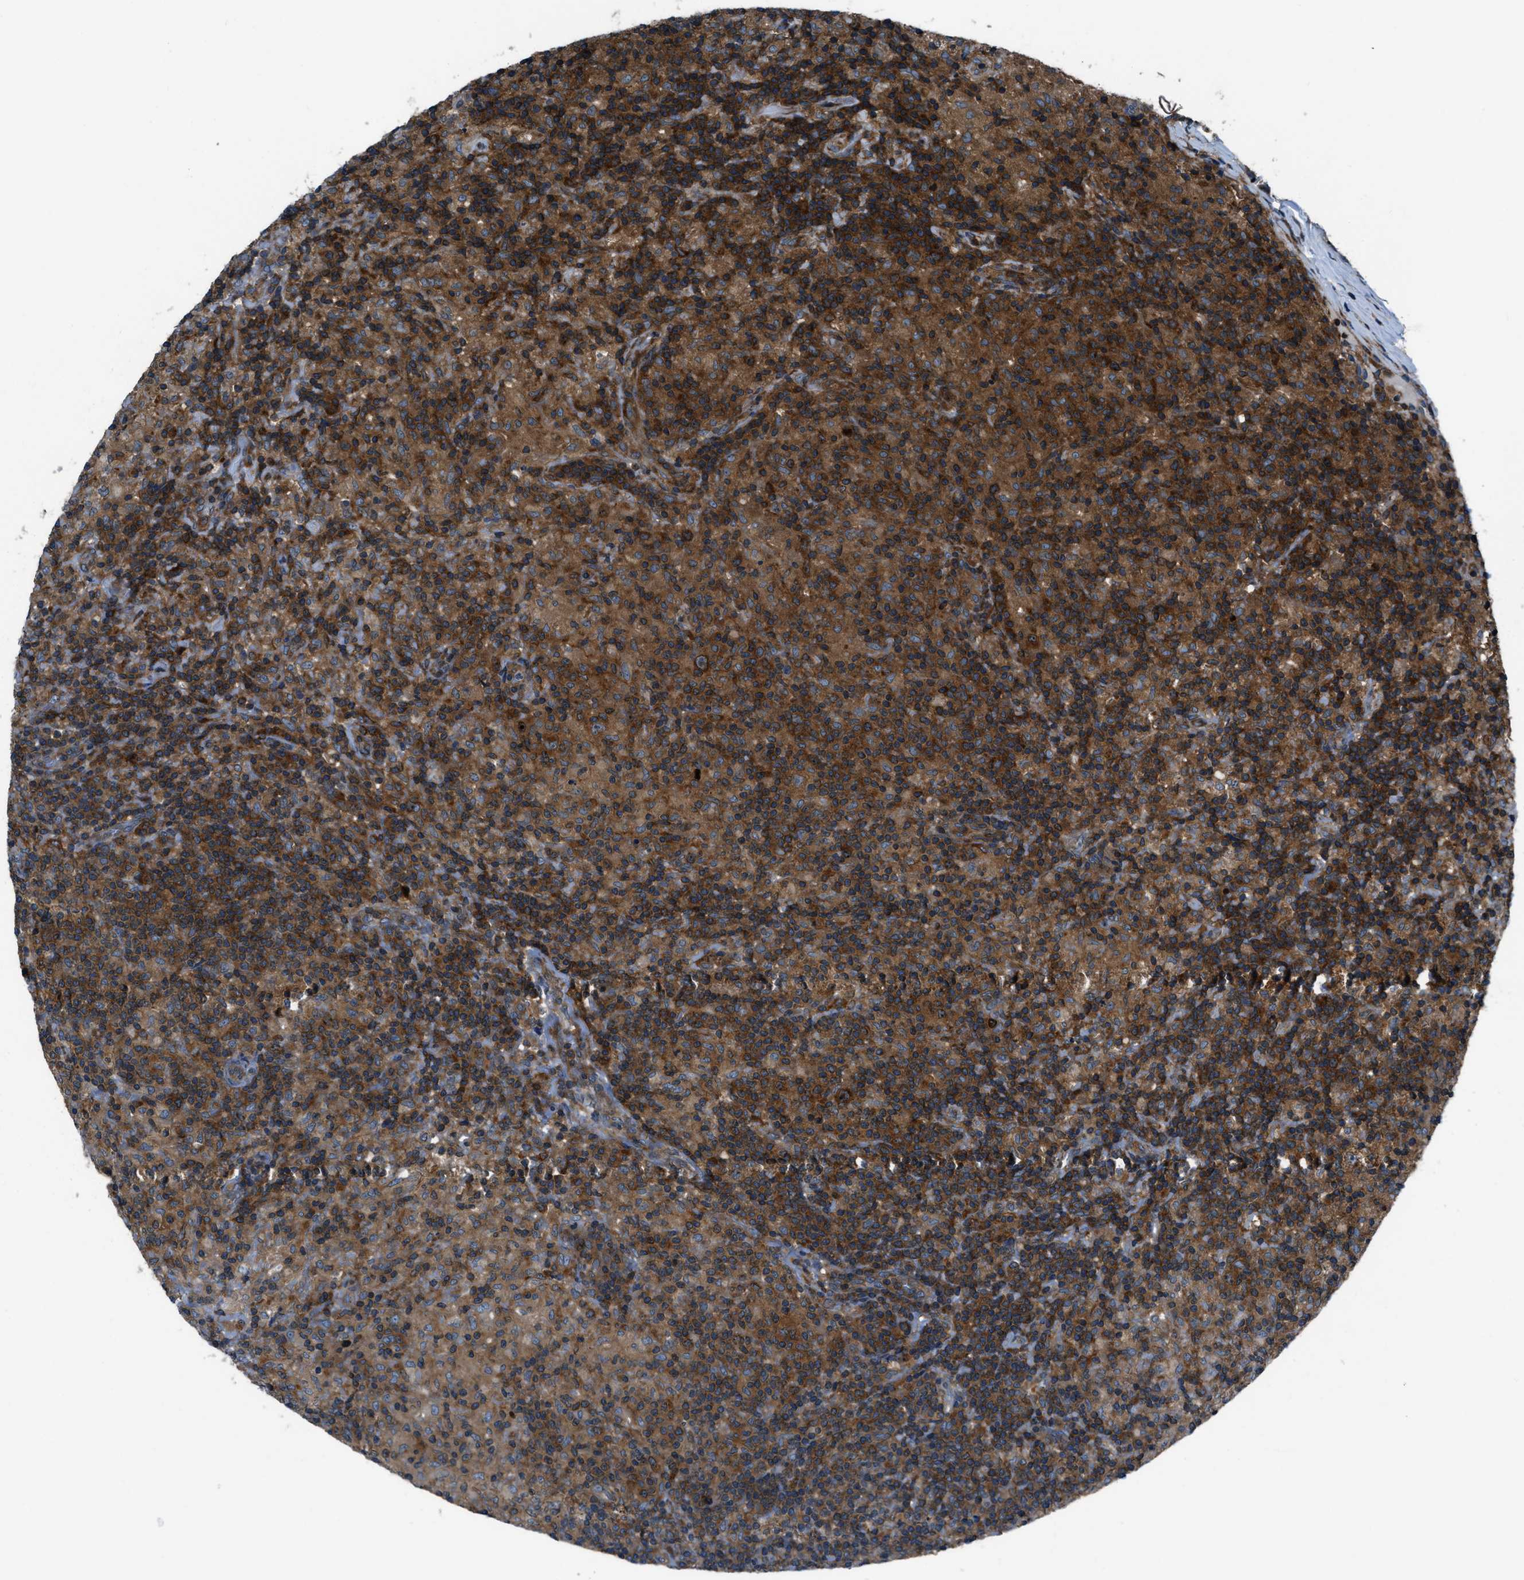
{"staining": {"intensity": "strong", "quantity": ">75%", "location": "cytoplasmic/membranous"}, "tissue": "lymphoma", "cell_type": "Tumor cells", "image_type": "cancer", "snomed": [{"axis": "morphology", "description": "Hodgkin's disease, NOS"}, {"axis": "topography", "description": "Lymph node"}], "caption": "The histopathology image shows staining of Hodgkin's disease, revealing strong cytoplasmic/membranous protein expression (brown color) within tumor cells.", "gene": "ARFGAP2", "patient": {"sex": "male", "age": 70}}